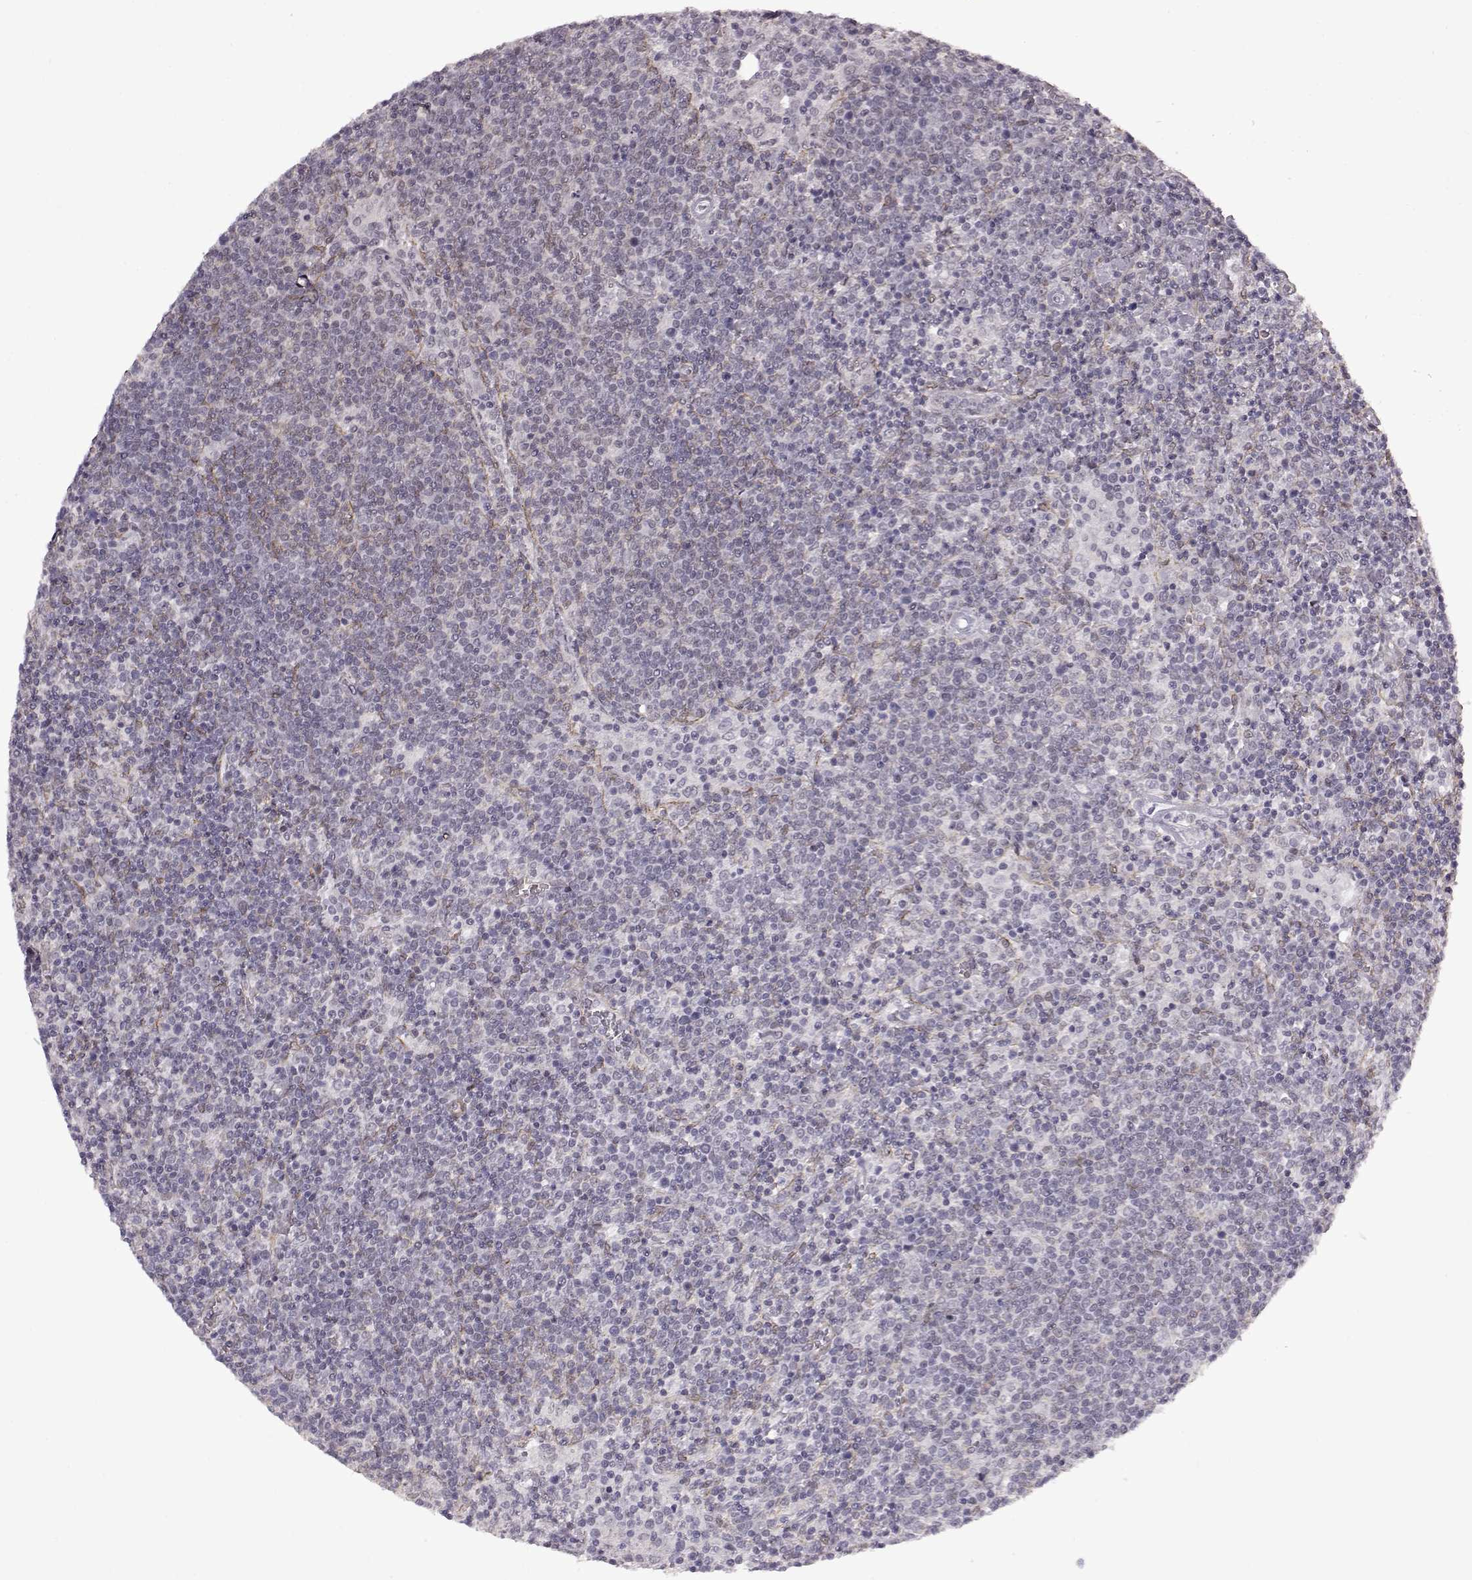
{"staining": {"intensity": "negative", "quantity": "none", "location": "none"}, "tissue": "lymphoma", "cell_type": "Tumor cells", "image_type": "cancer", "snomed": [{"axis": "morphology", "description": "Malignant lymphoma, non-Hodgkin's type, High grade"}, {"axis": "topography", "description": "Lymph node"}], "caption": "A micrograph of lymphoma stained for a protein displays no brown staining in tumor cells. (Immunohistochemistry, brightfield microscopy, high magnification).", "gene": "SYNPO2", "patient": {"sex": "male", "age": 61}}